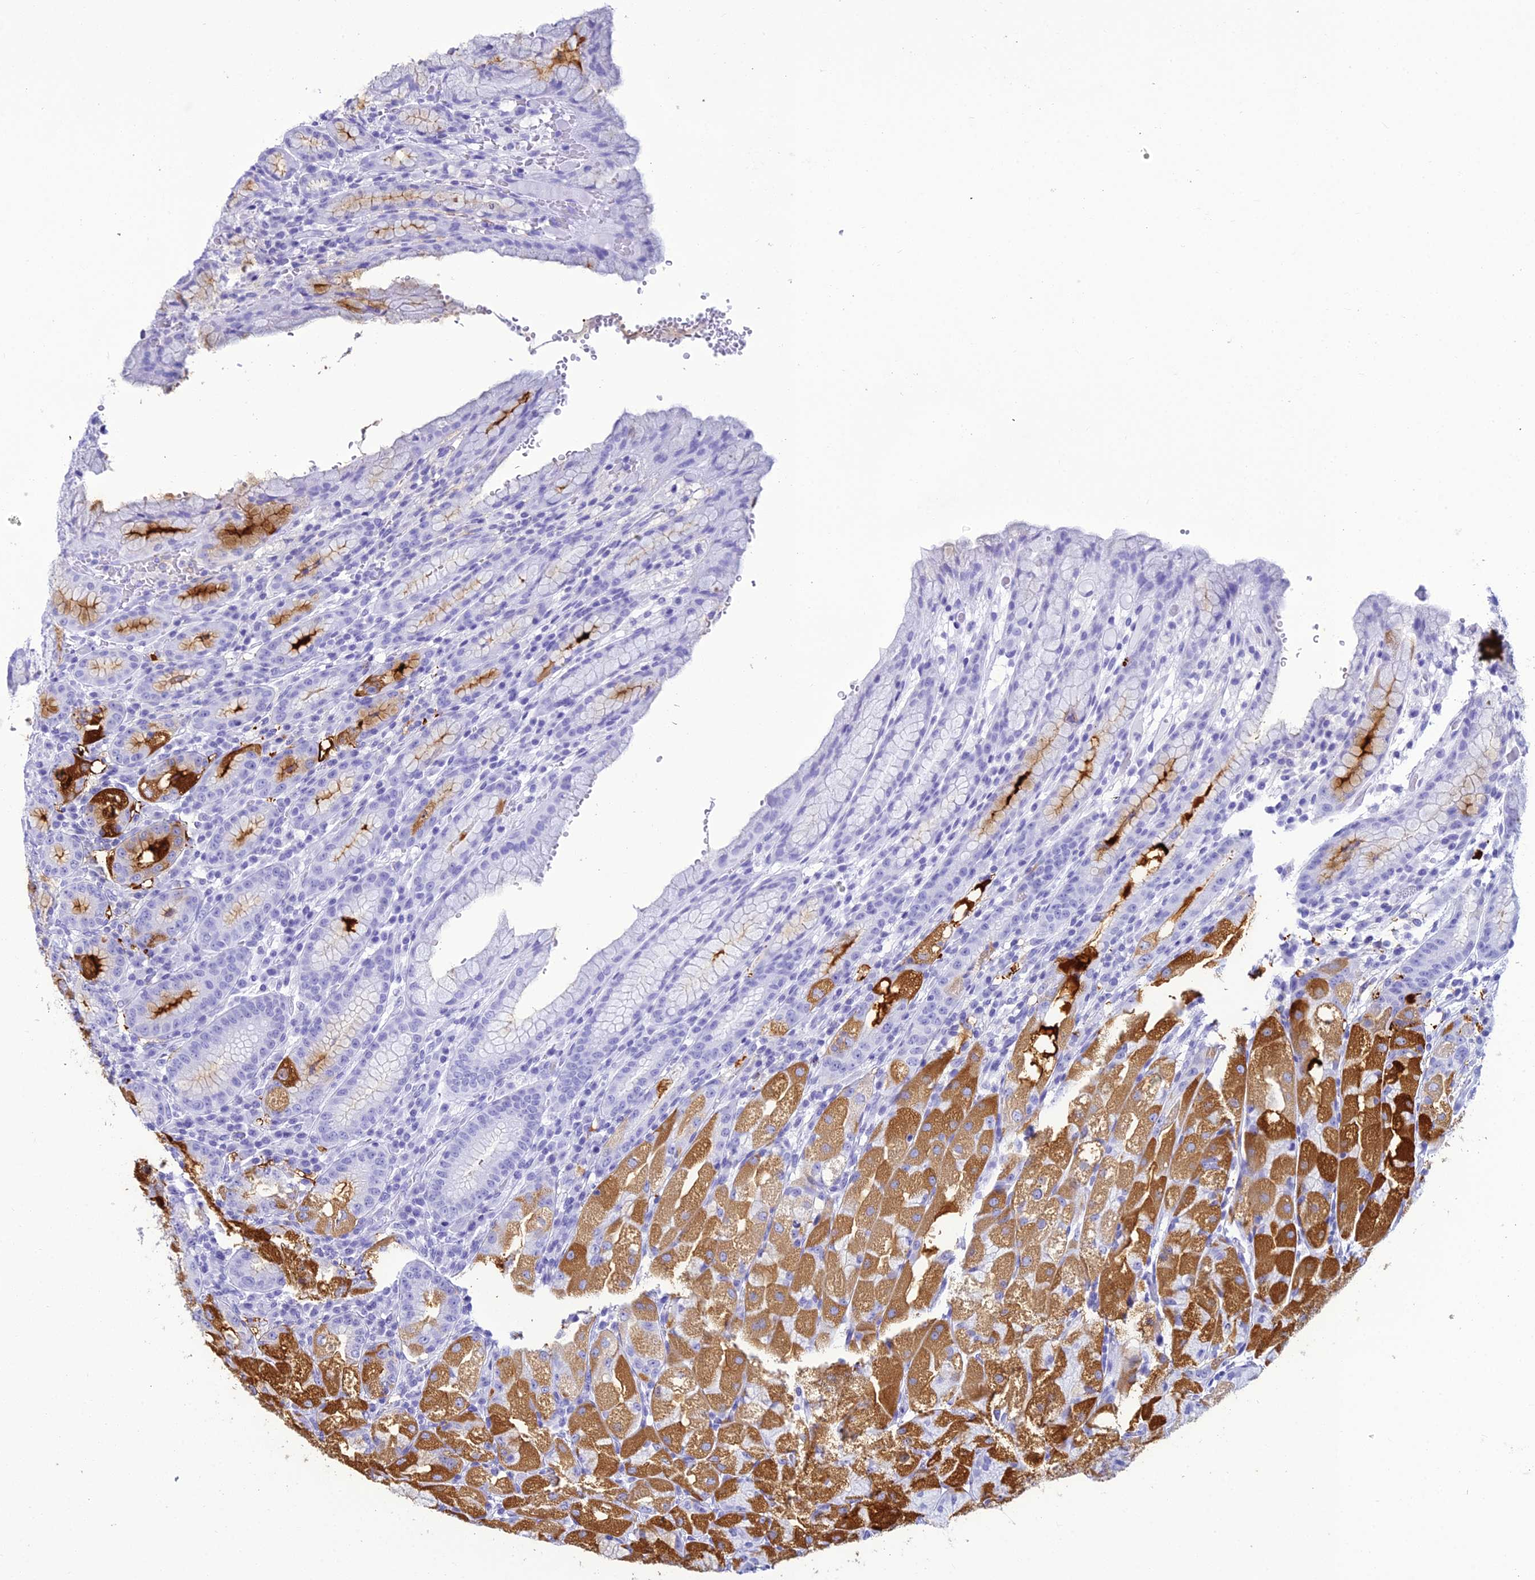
{"staining": {"intensity": "strong", "quantity": "<25%", "location": "cytoplasmic/membranous"}, "tissue": "stomach", "cell_type": "Glandular cells", "image_type": "normal", "snomed": [{"axis": "morphology", "description": "Normal tissue, NOS"}, {"axis": "topography", "description": "Stomach, upper"}], "caption": "Human stomach stained for a protein (brown) reveals strong cytoplasmic/membranous positive expression in approximately <25% of glandular cells.", "gene": "ZNF442", "patient": {"sex": "male", "age": 52}}